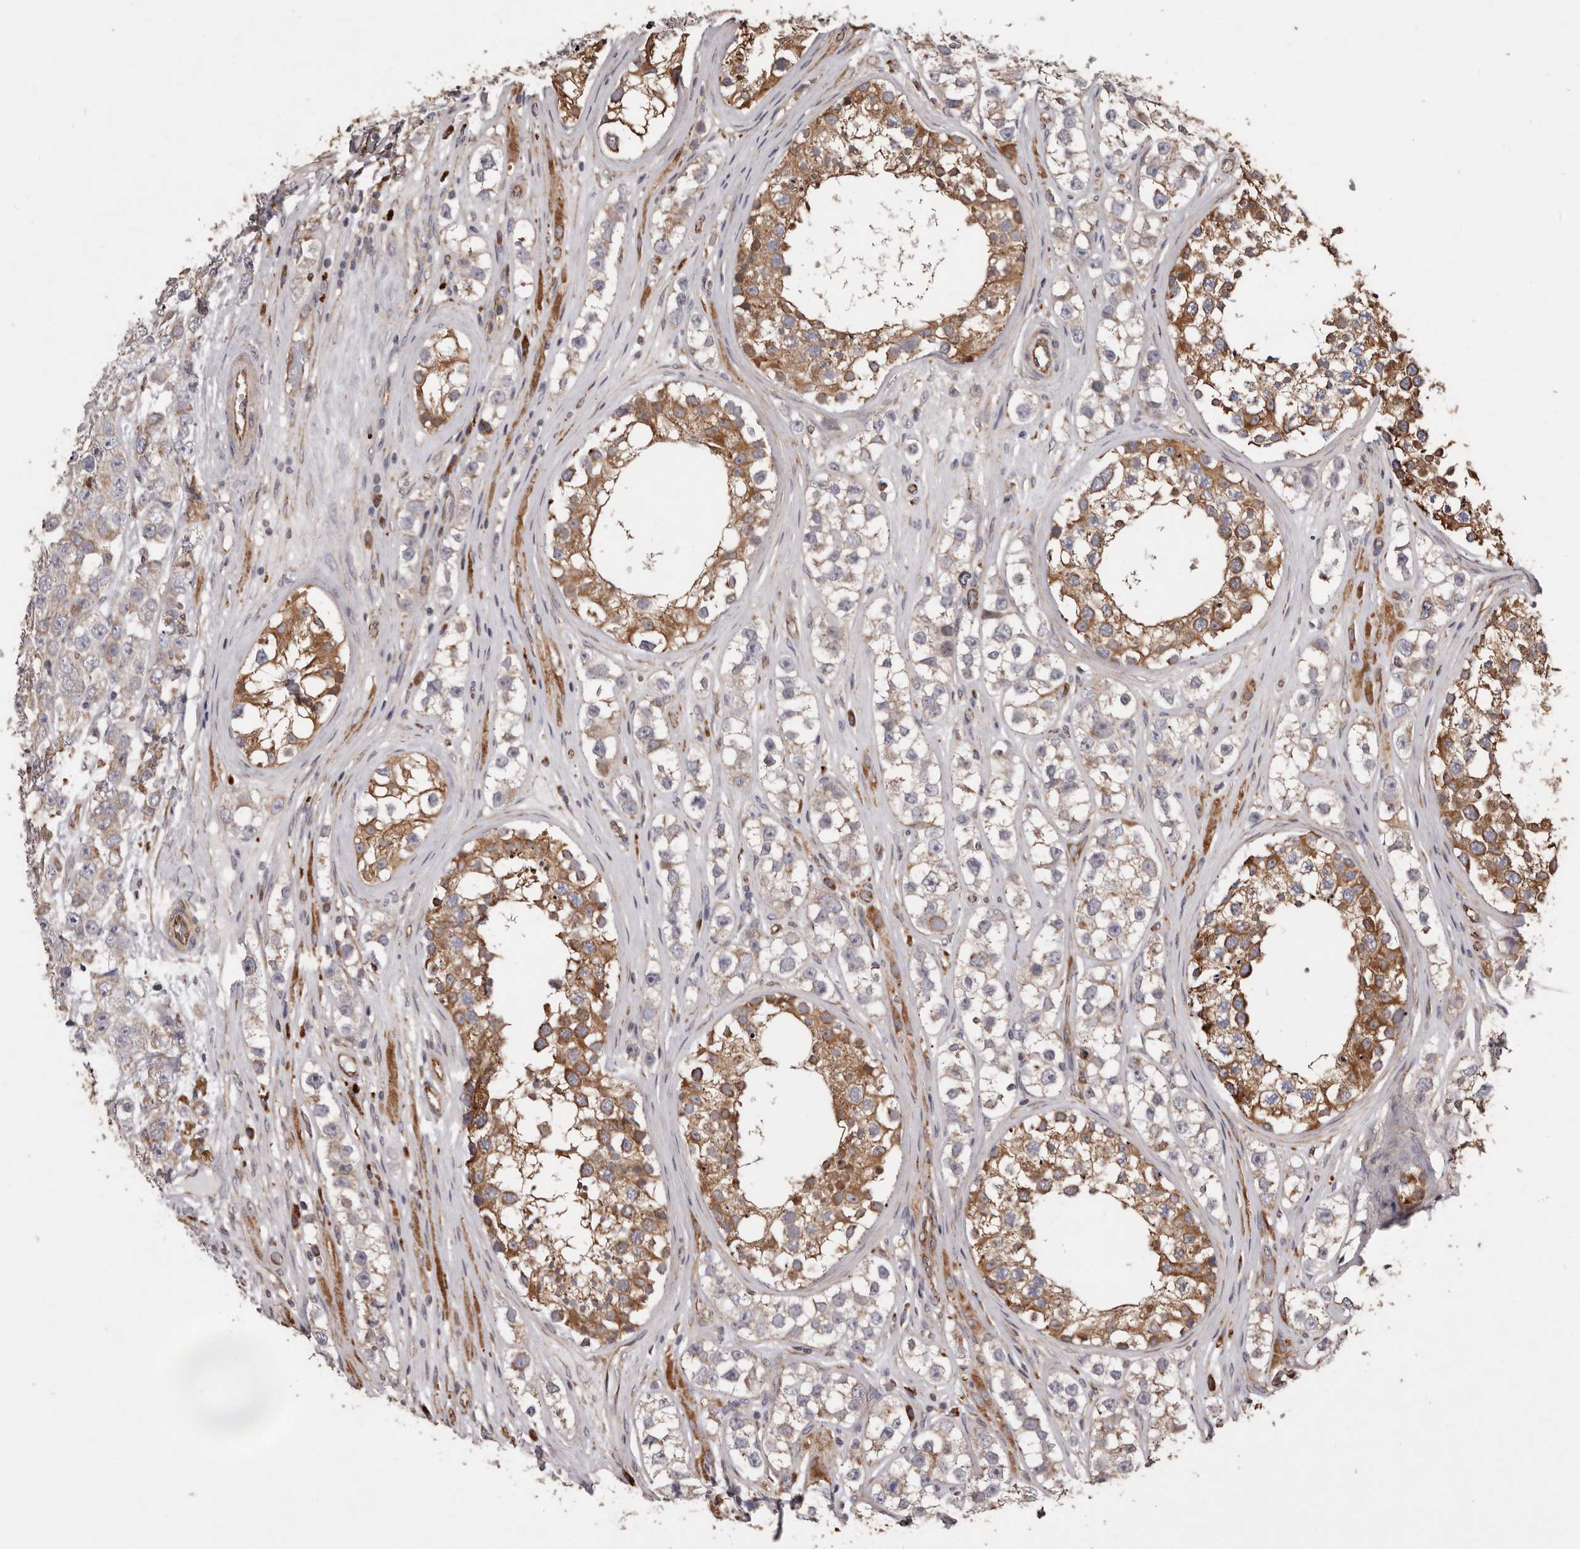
{"staining": {"intensity": "weak", "quantity": ">75%", "location": "cytoplasmic/membranous"}, "tissue": "testis cancer", "cell_type": "Tumor cells", "image_type": "cancer", "snomed": [{"axis": "morphology", "description": "Seminoma, NOS"}, {"axis": "topography", "description": "Testis"}], "caption": "DAB immunohistochemical staining of human testis seminoma reveals weak cytoplasmic/membranous protein positivity in approximately >75% of tumor cells. Using DAB (brown) and hematoxylin (blue) stains, captured at high magnification using brightfield microscopy.", "gene": "CEP104", "patient": {"sex": "male", "age": 28}}